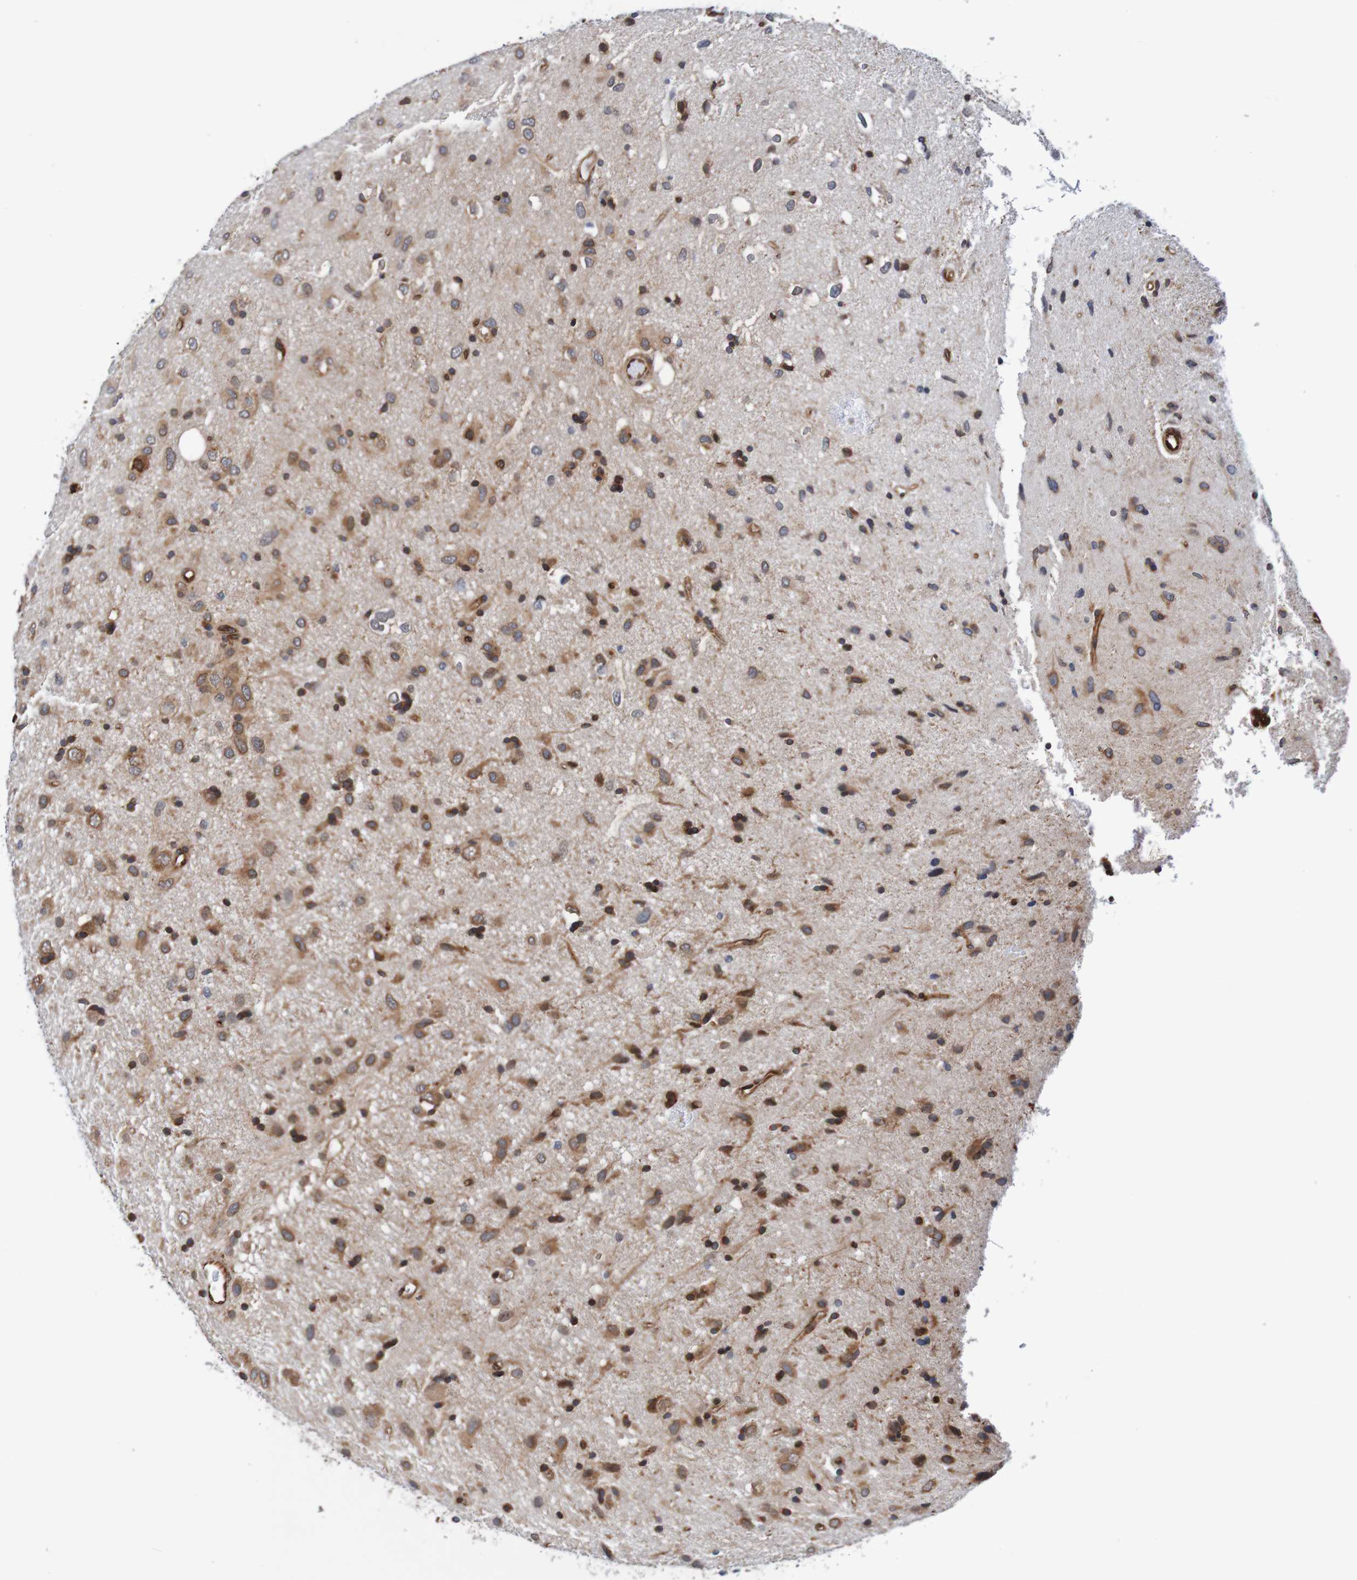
{"staining": {"intensity": "moderate", "quantity": ">75%", "location": "cytoplasmic/membranous,nuclear"}, "tissue": "glioma", "cell_type": "Tumor cells", "image_type": "cancer", "snomed": [{"axis": "morphology", "description": "Glioma, malignant, Low grade"}, {"axis": "topography", "description": "Brain"}], "caption": "Immunohistochemistry photomicrograph of neoplastic tissue: glioma stained using immunohistochemistry reveals medium levels of moderate protein expression localized specifically in the cytoplasmic/membranous and nuclear of tumor cells, appearing as a cytoplasmic/membranous and nuclear brown color.", "gene": "TMEM109", "patient": {"sex": "male", "age": 77}}